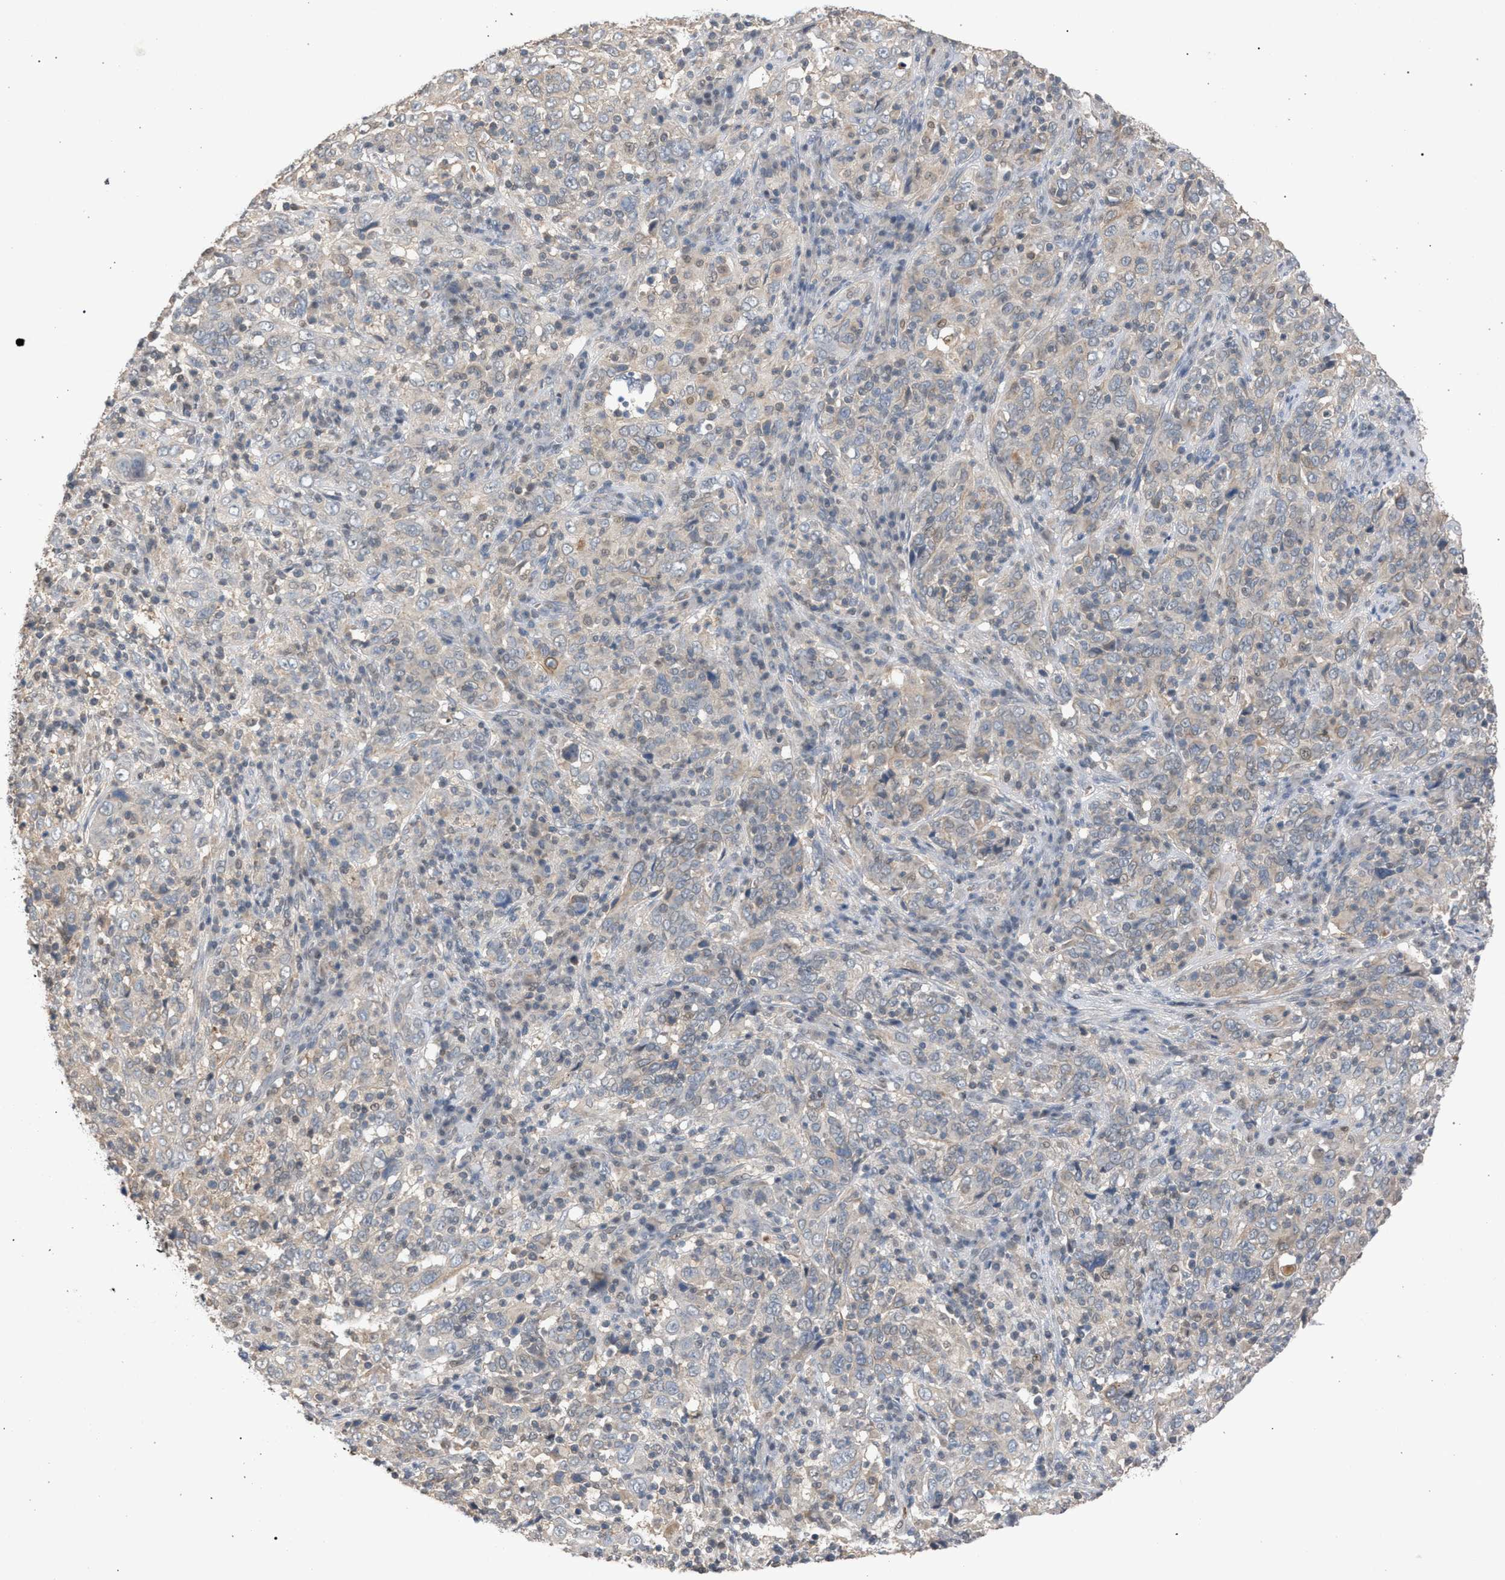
{"staining": {"intensity": "negative", "quantity": "none", "location": "none"}, "tissue": "cervical cancer", "cell_type": "Tumor cells", "image_type": "cancer", "snomed": [{"axis": "morphology", "description": "Squamous cell carcinoma, NOS"}, {"axis": "topography", "description": "Cervix"}], "caption": "The photomicrograph displays no staining of tumor cells in cervical cancer. (Brightfield microscopy of DAB immunohistochemistry at high magnification).", "gene": "TECPR1", "patient": {"sex": "female", "age": 46}}